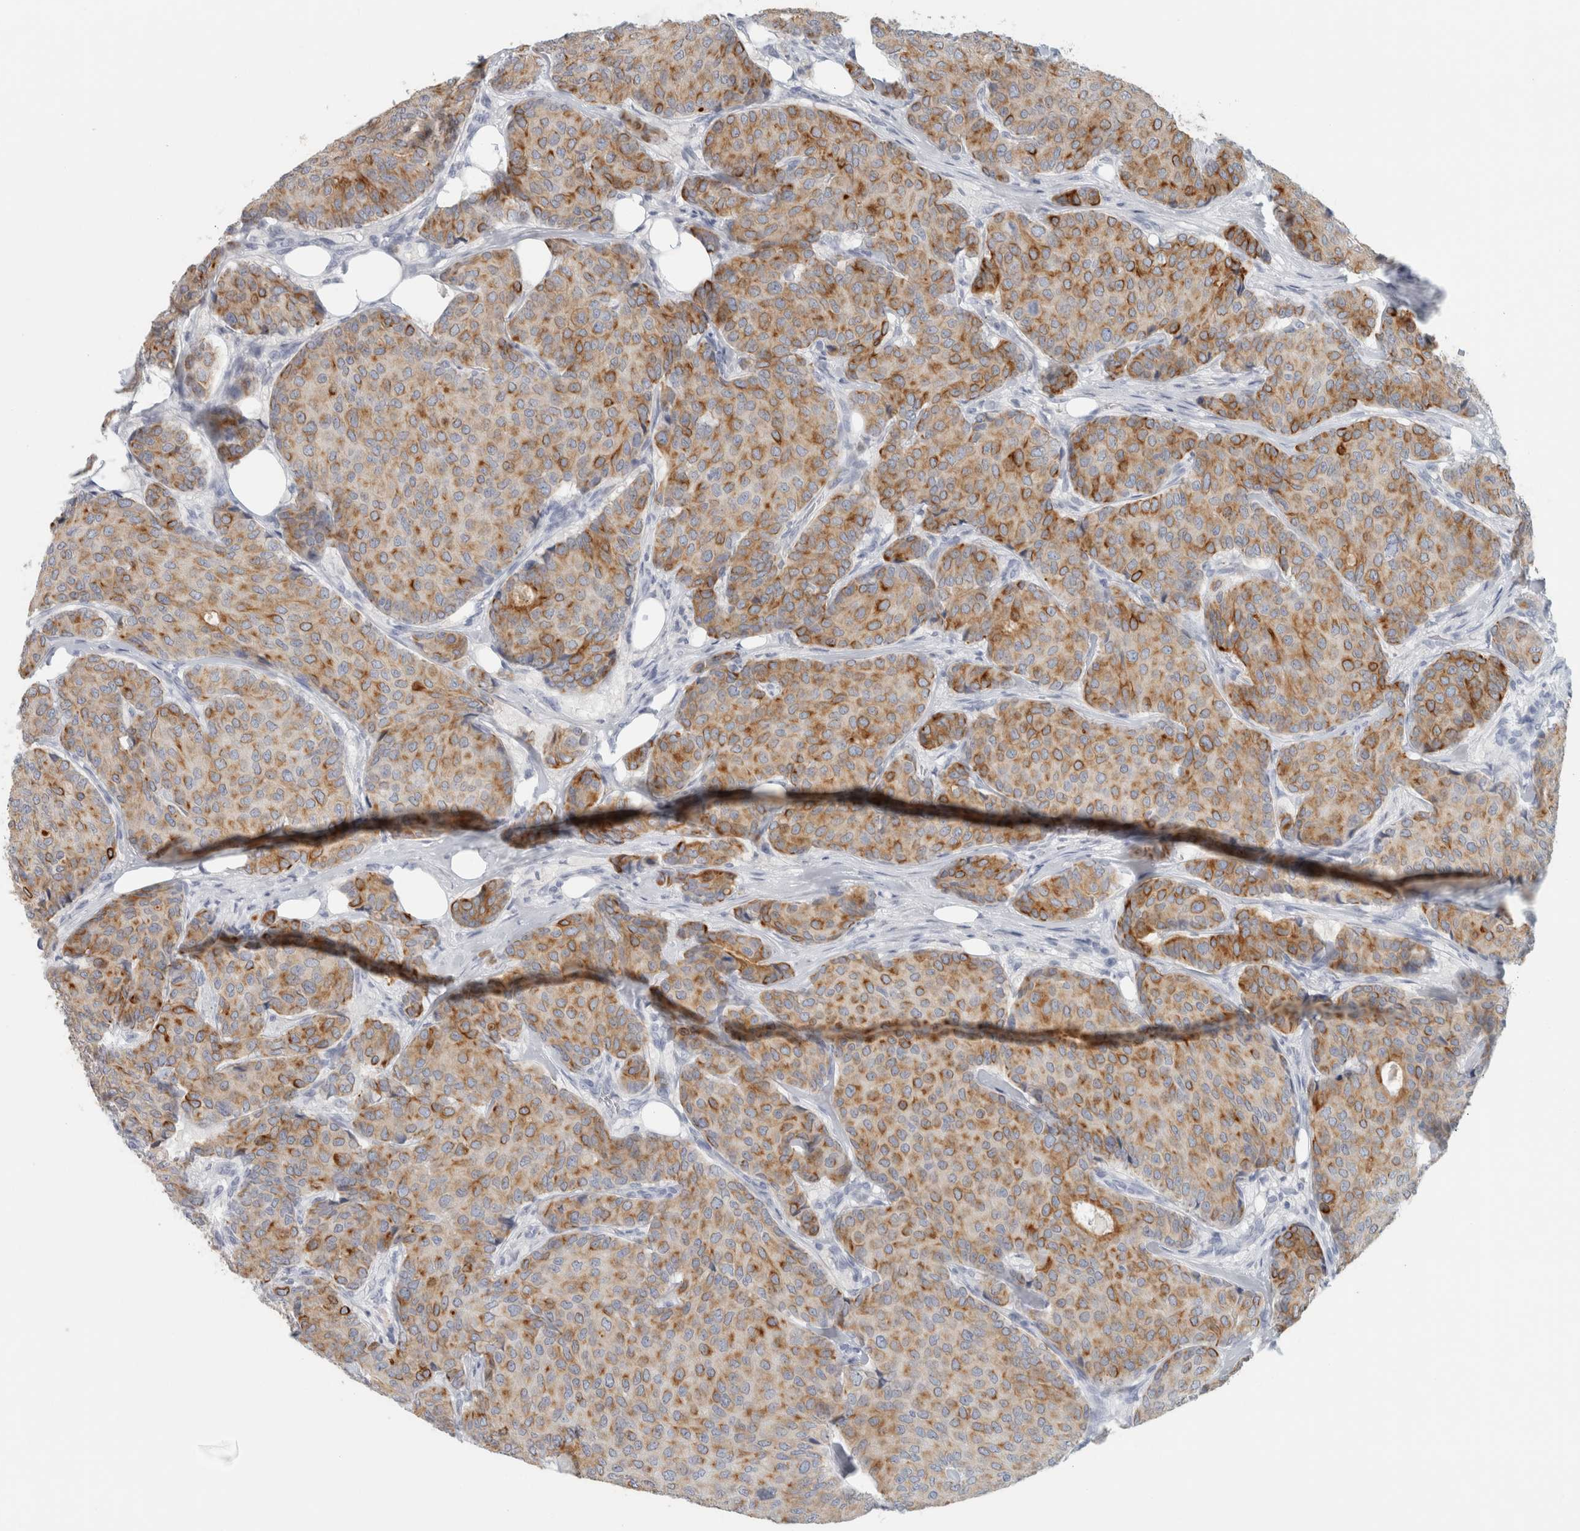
{"staining": {"intensity": "strong", "quantity": ">75%", "location": "cytoplasmic/membranous"}, "tissue": "breast cancer", "cell_type": "Tumor cells", "image_type": "cancer", "snomed": [{"axis": "morphology", "description": "Duct carcinoma"}, {"axis": "topography", "description": "Breast"}], "caption": "High-magnification brightfield microscopy of breast cancer stained with DAB (brown) and counterstained with hematoxylin (blue). tumor cells exhibit strong cytoplasmic/membranous staining is appreciated in about>75% of cells. Nuclei are stained in blue.", "gene": "SLC28A3", "patient": {"sex": "female", "age": 75}}